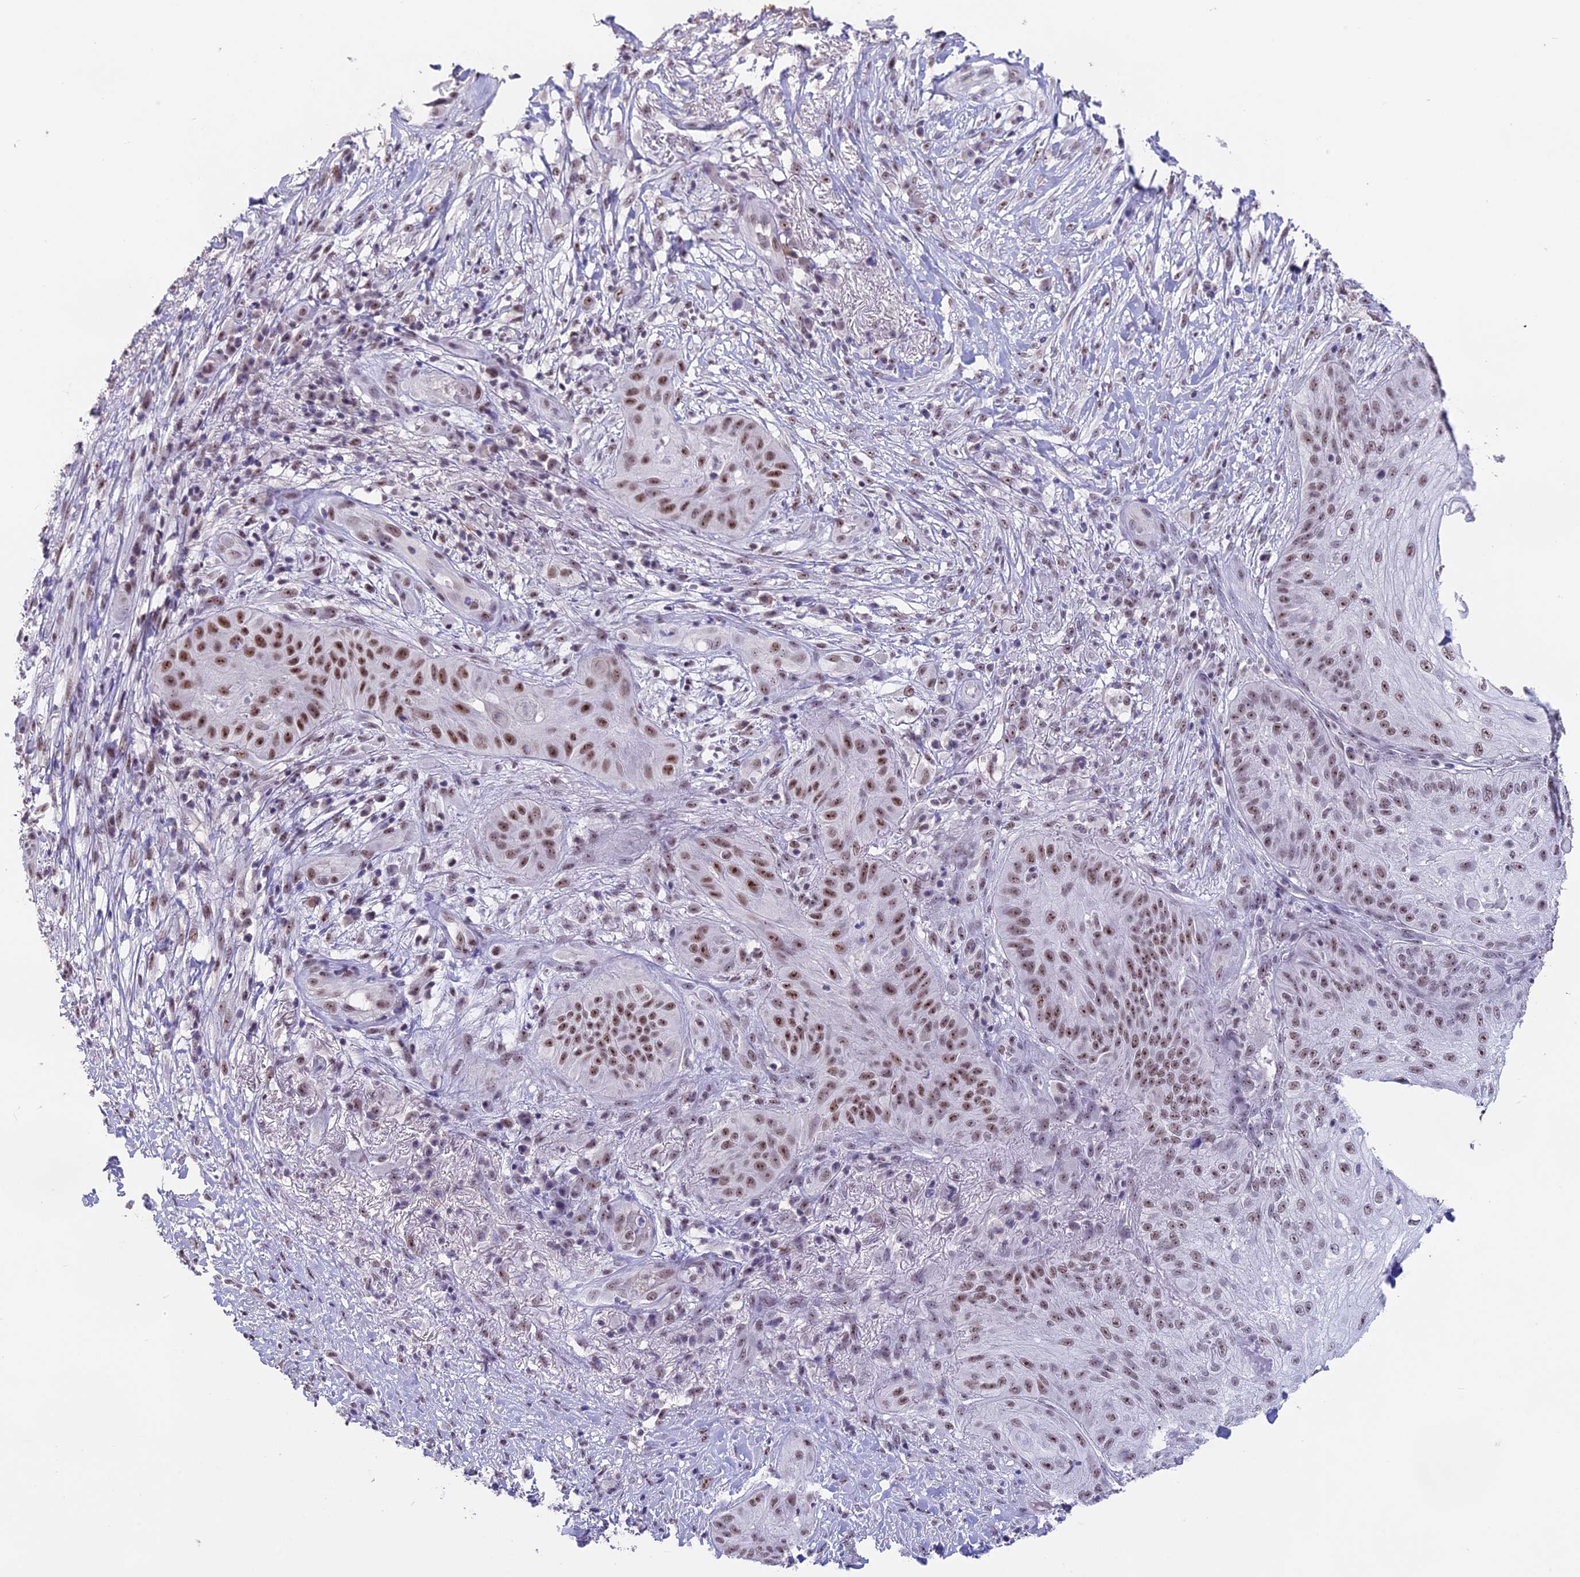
{"staining": {"intensity": "moderate", "quantity": ">75%", "location": "nuclear"}, "tissue": "skin cancer", "cell_type": "Tumor cells", "image_type": "cancer", "snomed": [{"axis": "morphology", "description": "Squamous cell carcinoma, NOS"}, {"axis": "topography", "description": "Skin"}], "caption": "A high-resolution photomicrograph shows immunohistochemistry (IHC) staining of skin cancer (squamous cell carcinoma), which shows moderate nuclear expression in about >75% of tumor cells. The staining was performed using DAB to visualize the protein expression in brown, while the nuclei were stained in blue with hematoxylin (Magnification: 20x).", "gene": "SETD2", "patient": {"sex": "male", "age": 70}}